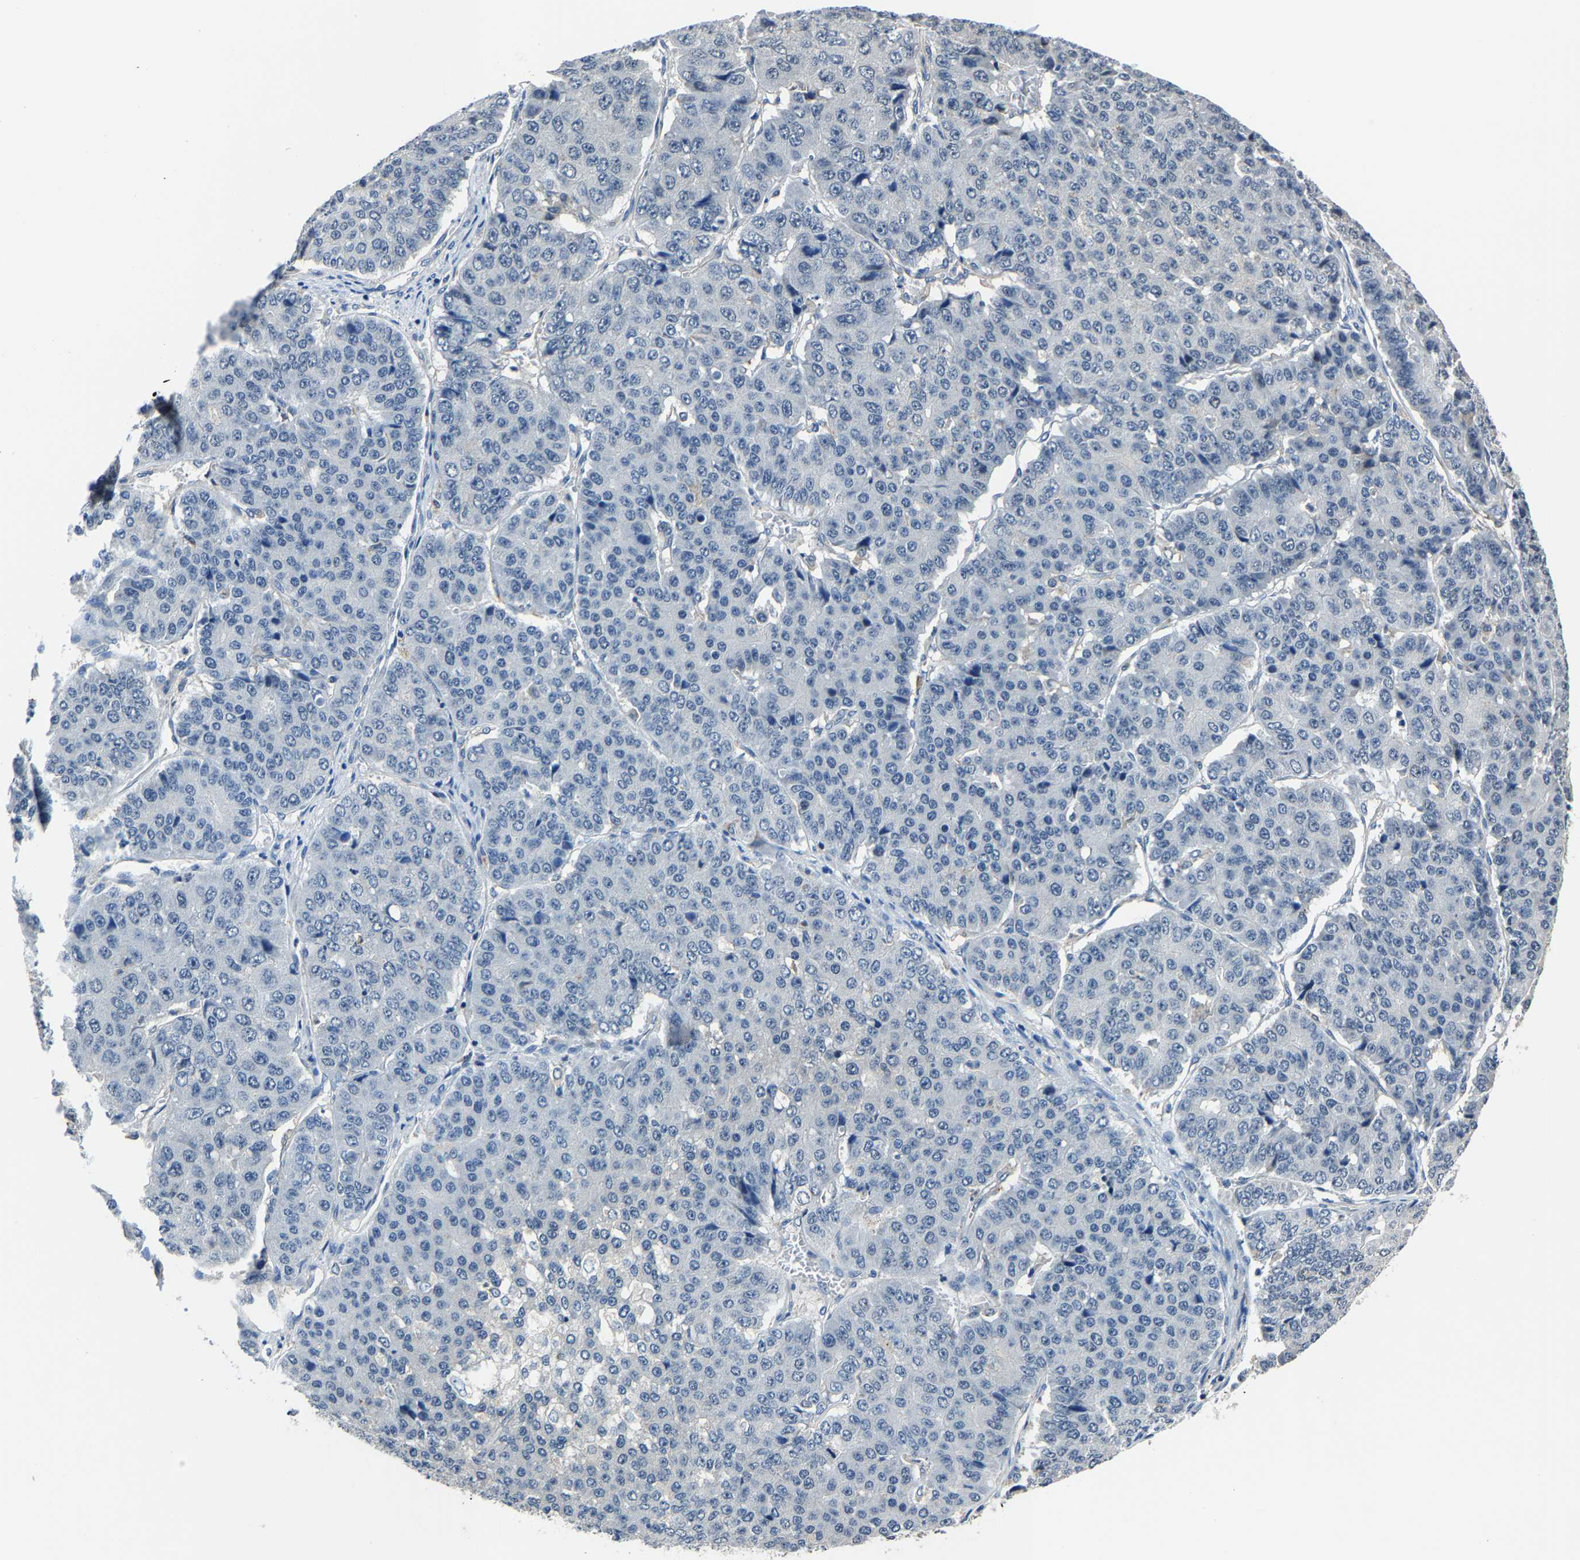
{"staining": {"intensity": "negative", "quantity": "none", "location": "none"}, "tissue": "pancreatic cancer", "cell_type": "Tumor cells", "image_type": "cancer", "snomed": [{"axis": "morphology", "description": "Adenocarcinoma, NOS"}, {"axis": "topography", "description": "Pancreas"}], "caption": "Immunohistochemistry of pancreatic cancer (adenocarcinoma) shows no positivity in tumor cells.", "gene": "STRBP", "patient": {"sex": "male", "age": 50}}